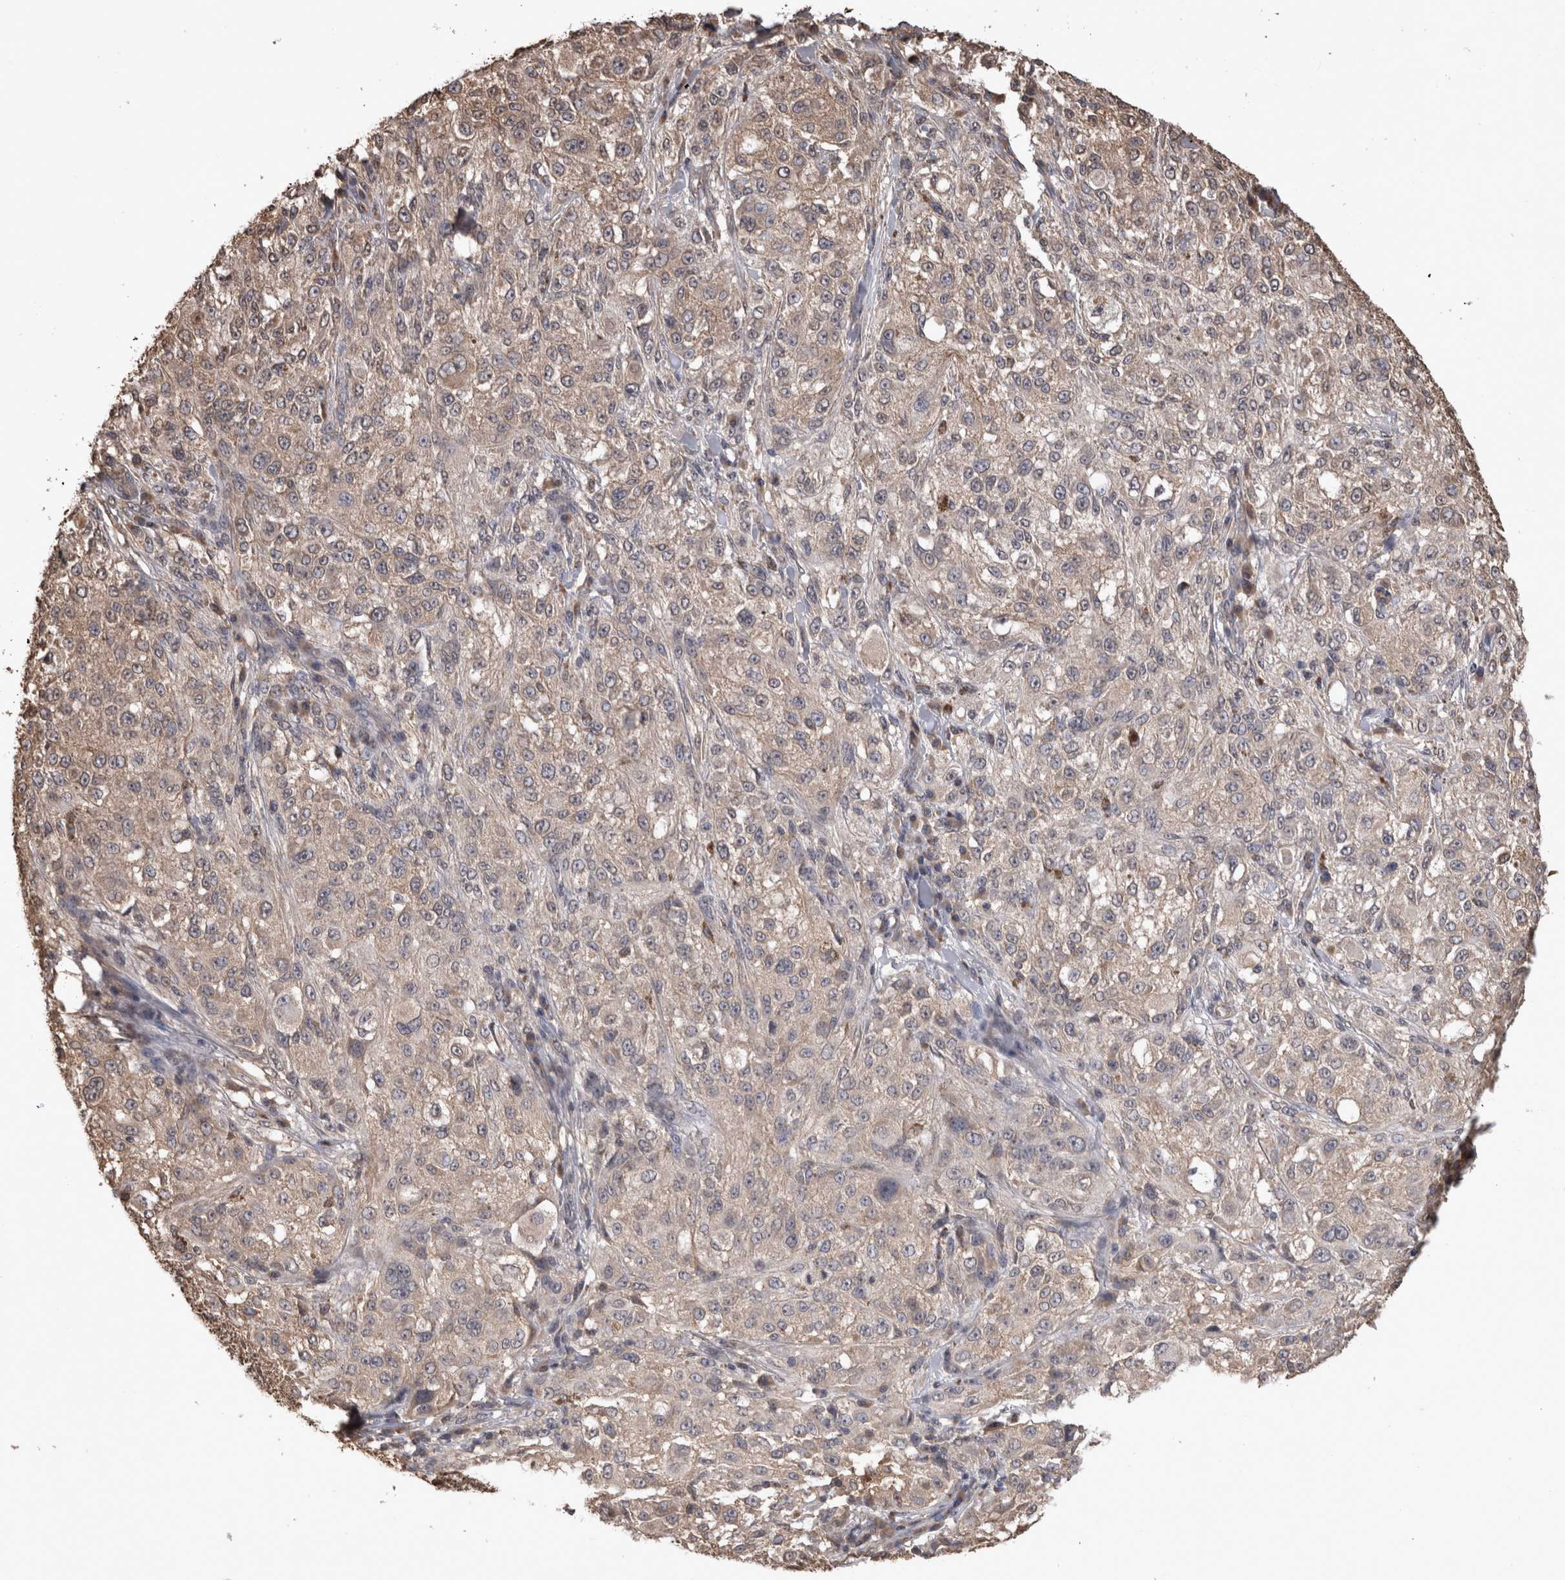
{"staining": {"intensity": "weak", "quantity": ">75%", "location": "cytoplasmic/membranous"}, "tissue": "melanoma", "cell_type": "Tumor cells", "image_type": "cancer", "snomed": [{"axis": "morphology", "description": "Necrosis, NOS"}, {"axis": "morphology", "description": "Malignant melanoma, NOS"}, {"axis": "topography", "description": "Skin"}], "caption": "Melanoma was stained to show a protein in brown. There is low levels of weak cytoplasmic/membranous expression in about >75% of tumor cells.", "gene": "SOCS5", "patient": {"sex": "female", "age": 87}}